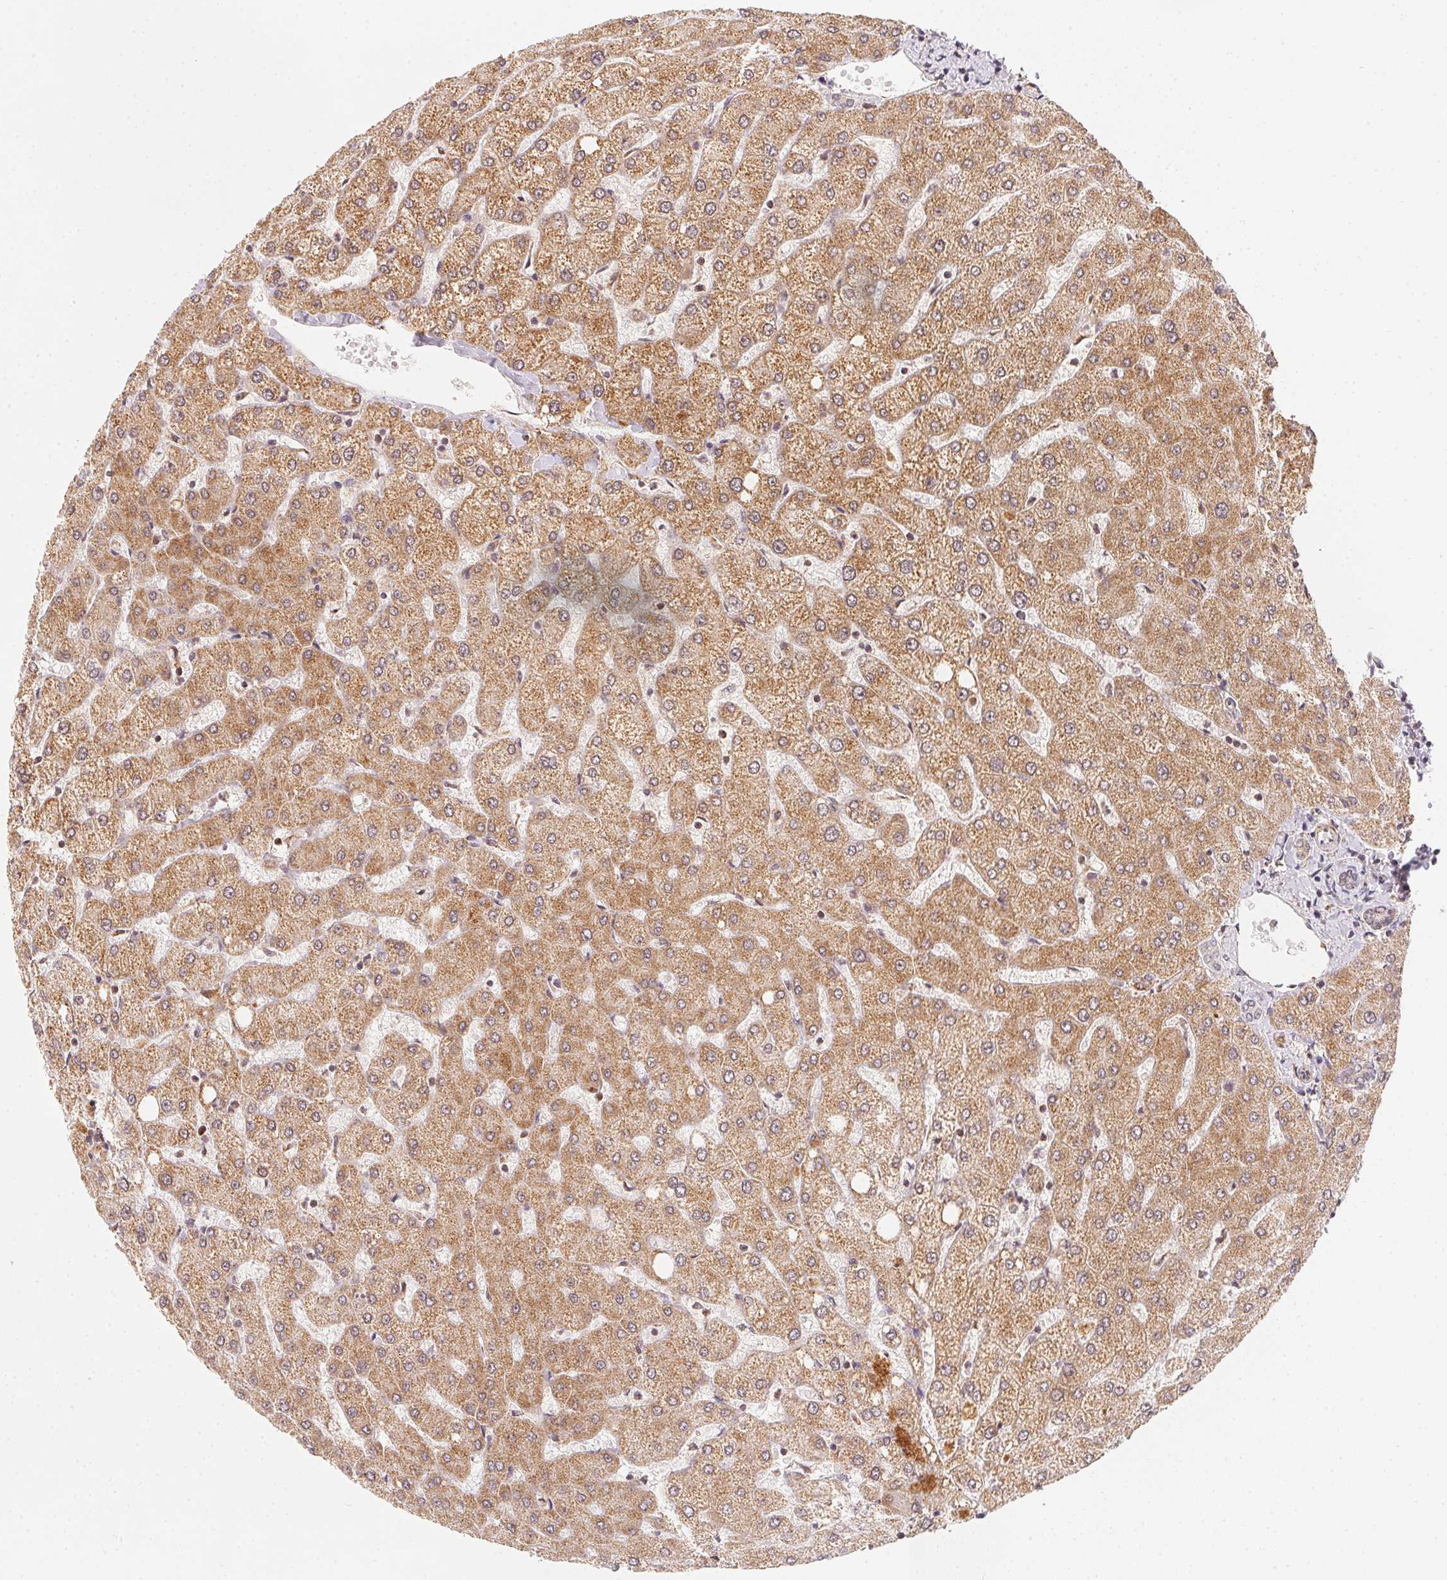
{"staining": {"intensity": "weak", "quantity": "<25%", "location": "cytoplasmic/membranous"}, "tissue": "liver", "cell_type": "Cholangiocytes", "image_type": "normal", "snomed": [{"axis": "morphology", "description": "Normal tissue, NOS"}, {"axis": "topography", "description": "Liver"}], "caption": "IHC image of unremarkable liver: human liver stained with DAB (3,3'-diaminobenzidine) exhibits no significant protein expression in cholangiocytes.", "gene": "NDUFS6", "patient": {"sex": "female", "age": 54}}